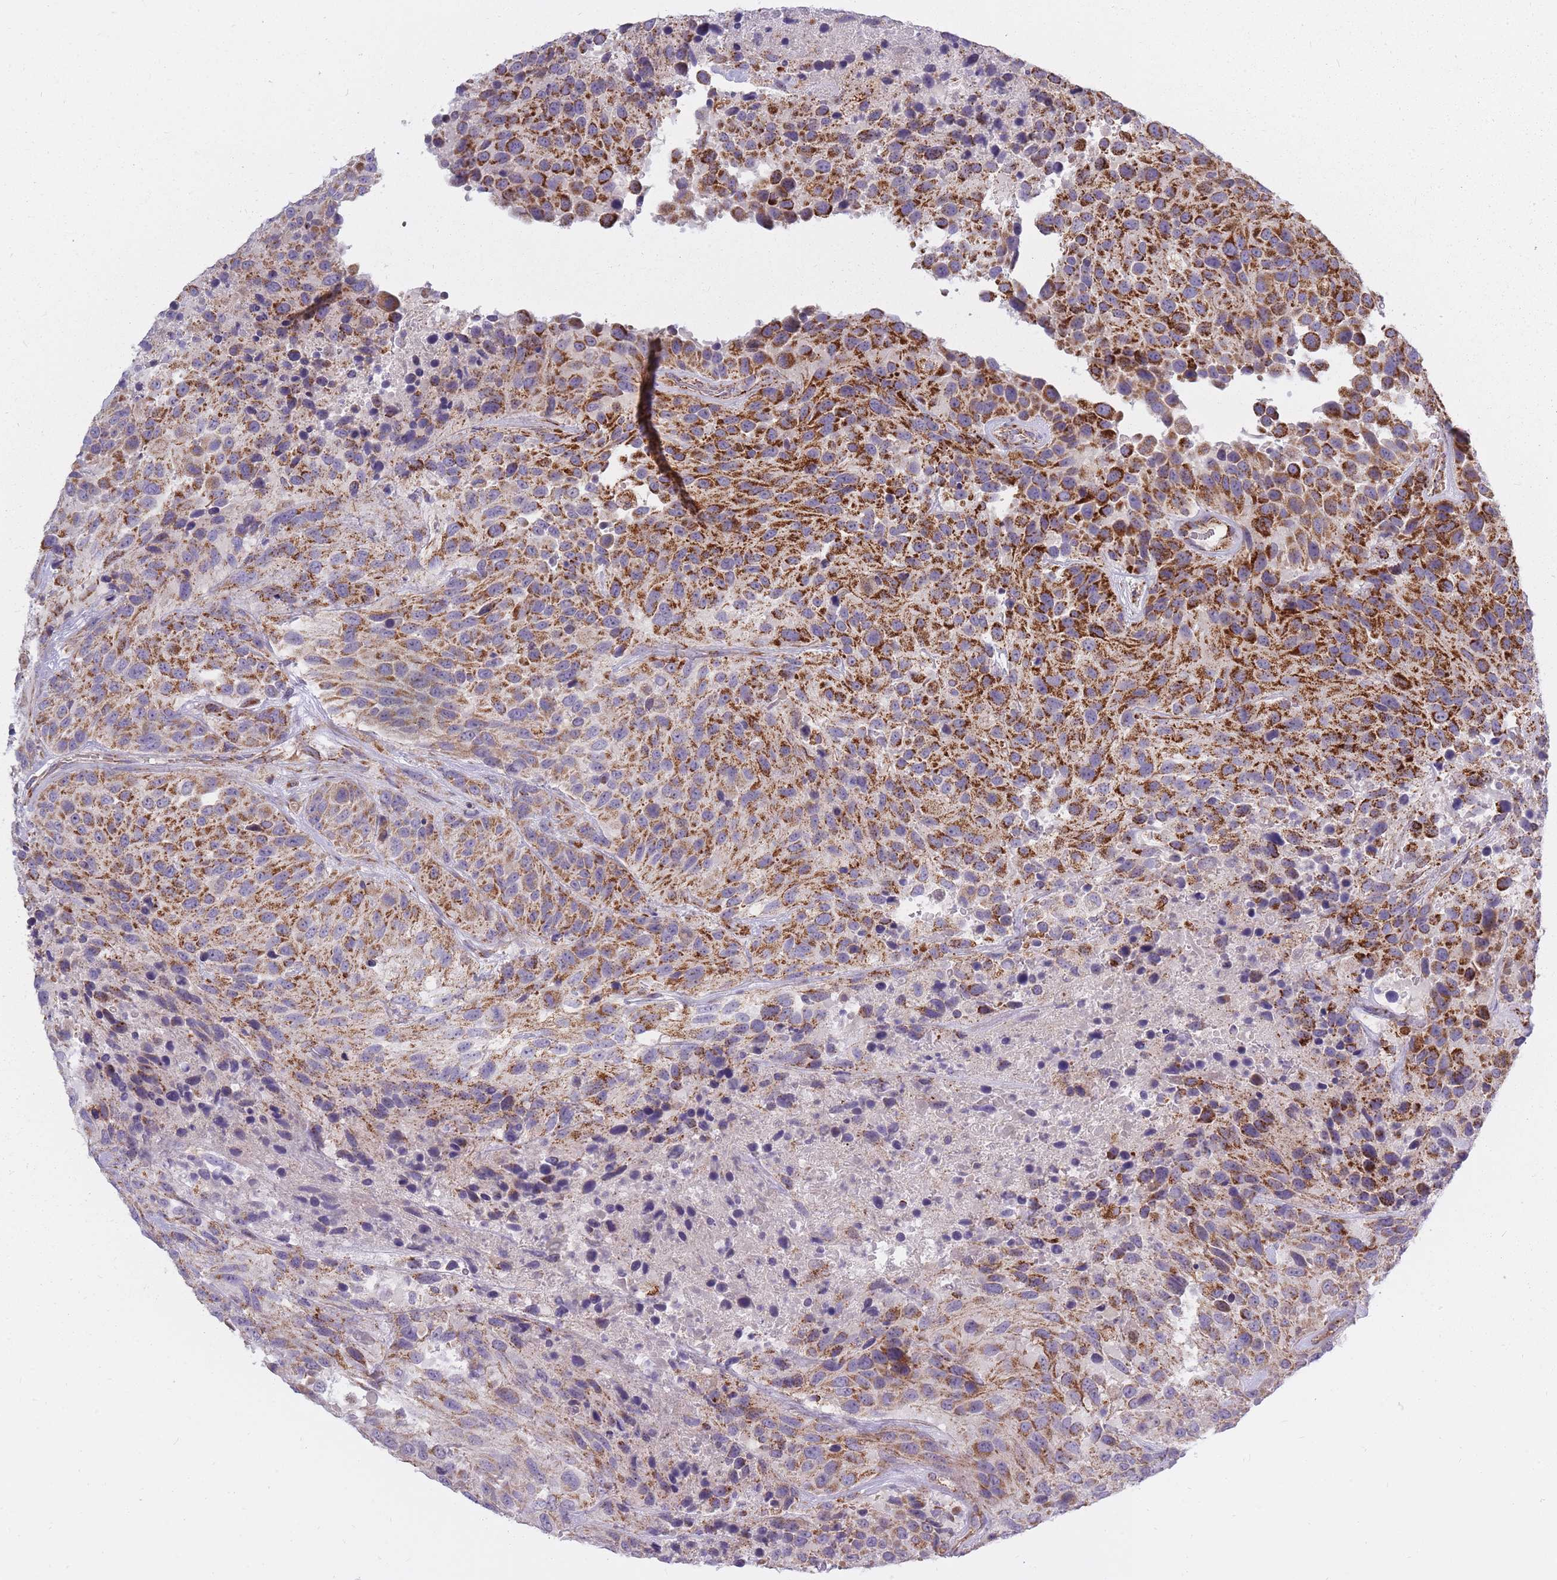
{"staining": {"intensity": "strong", "quantity": ">75%", "location": "cytoplasmic/membranous"}, "tissue": "urothelial cancer", "cell_type": "Tumor cells", "image_type": "cancer", "snomed": [{"axis": "morphology", "description": "Urothelial carcinoma, High grade"}, {"axis": "topography", "description": "Urinary bladder"}], "caption": "Immunohistochemistry photomicrograph of urothelial cancer stained for a protein (brown), which demonstrates high levels of strong cytoplasmic/membranous positivity in about >75% of tumor cells.", "gene": "ALKBH4", "patient": {"sex": "female", "age": 70}}